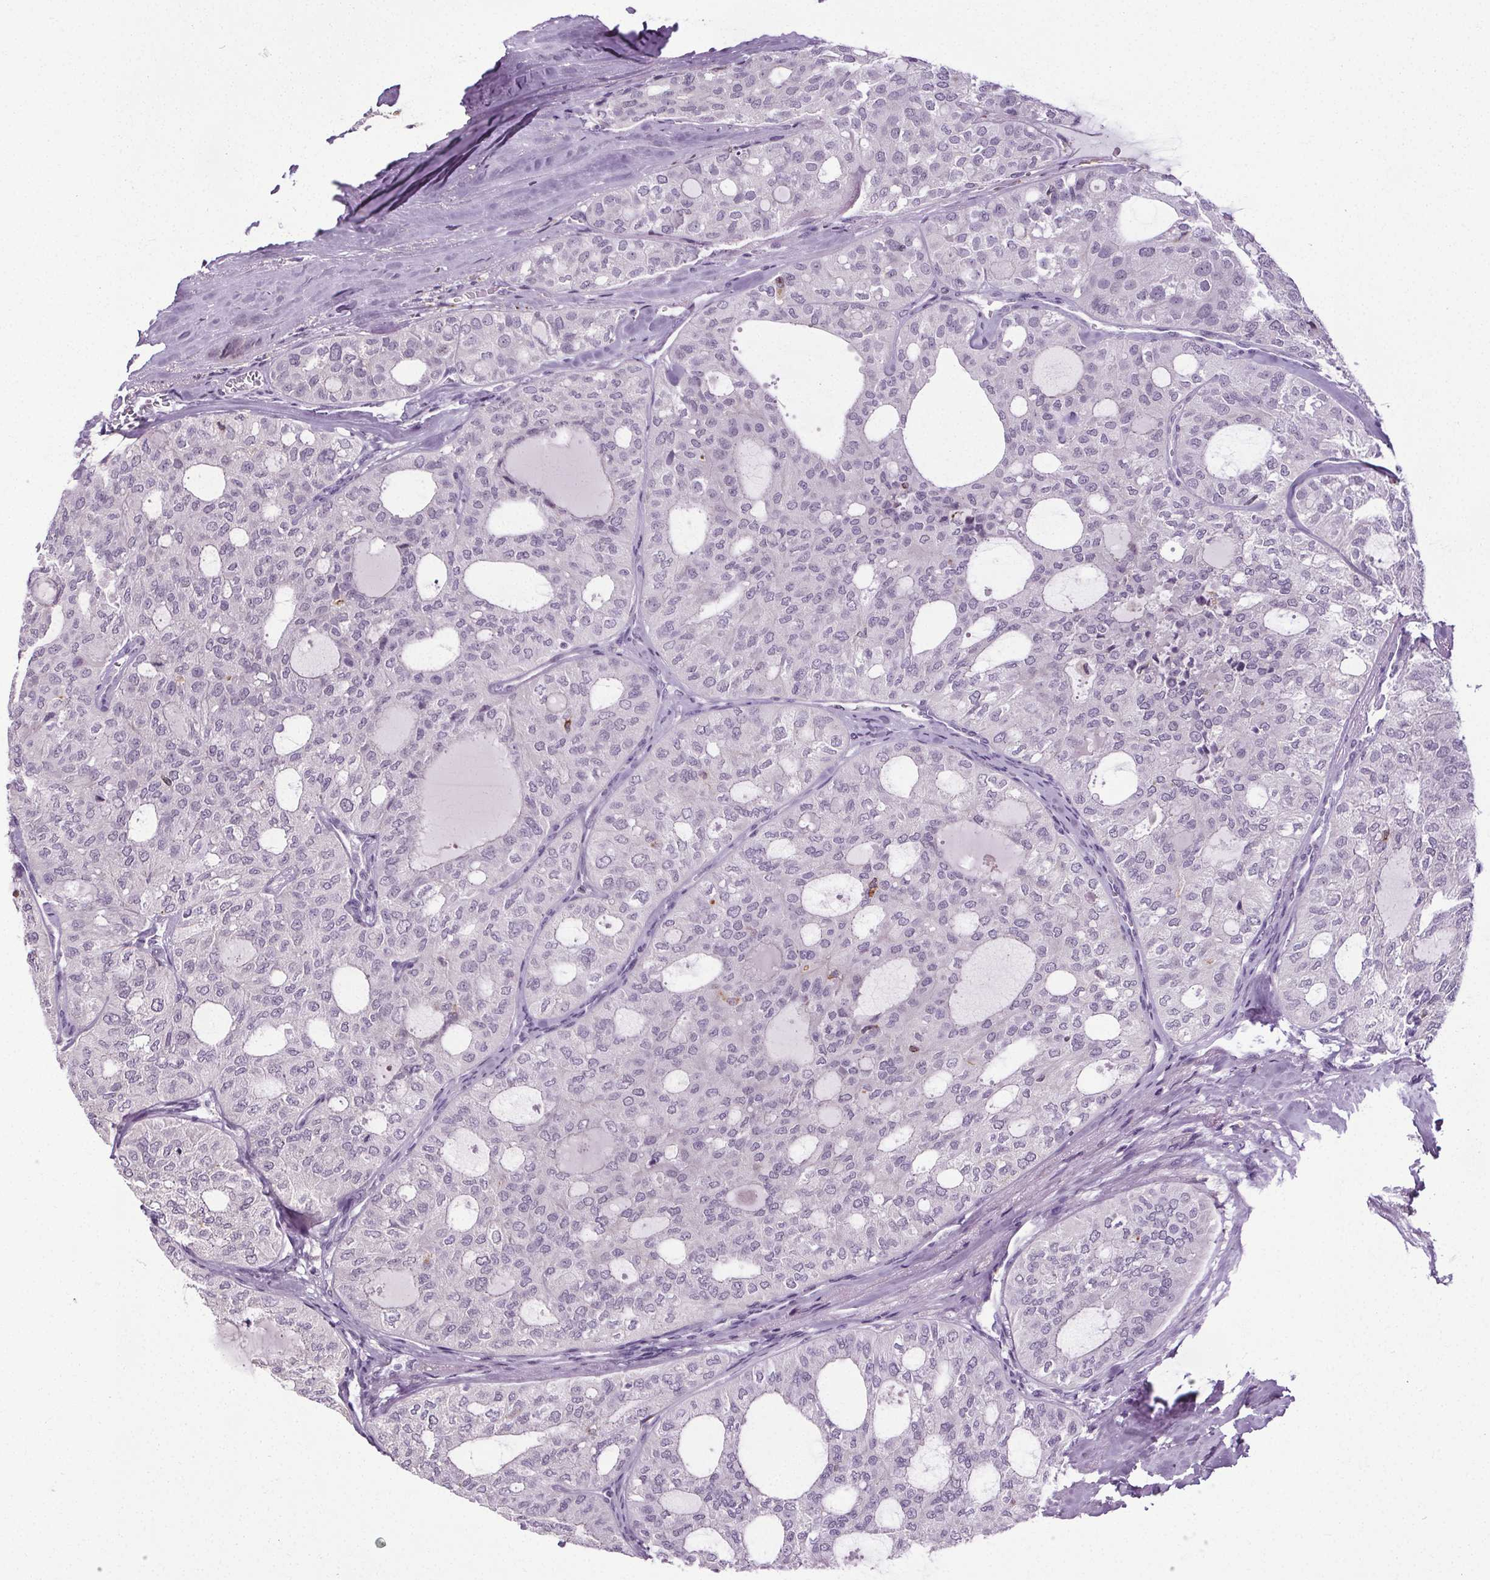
{"staining": {"intensity": "negative", "quantity": "none", "location": "none"}, "tissue": "thyroid cancer", "cell_type": "Tumor cells", "image_type": "cancer", "snomed": [{"axis": "morphology", "description": "Follicular adenoma carcinoma, NOS"}, {"axis": "topography", "description": "Thyroid gland"}], "caption": "IHC histopathology image of neoplastic tissue: thyroid cancer stained with DAB (3,3'-diaminobenzidine) exhibits no significant protein expression in tumor cells. (Brightfield microscopy of DAB (3,3'-diaminobenzidine) IHC at high magnification).", "gene": "TMEM240", "patient": {"sex": "male", "age": 75}}